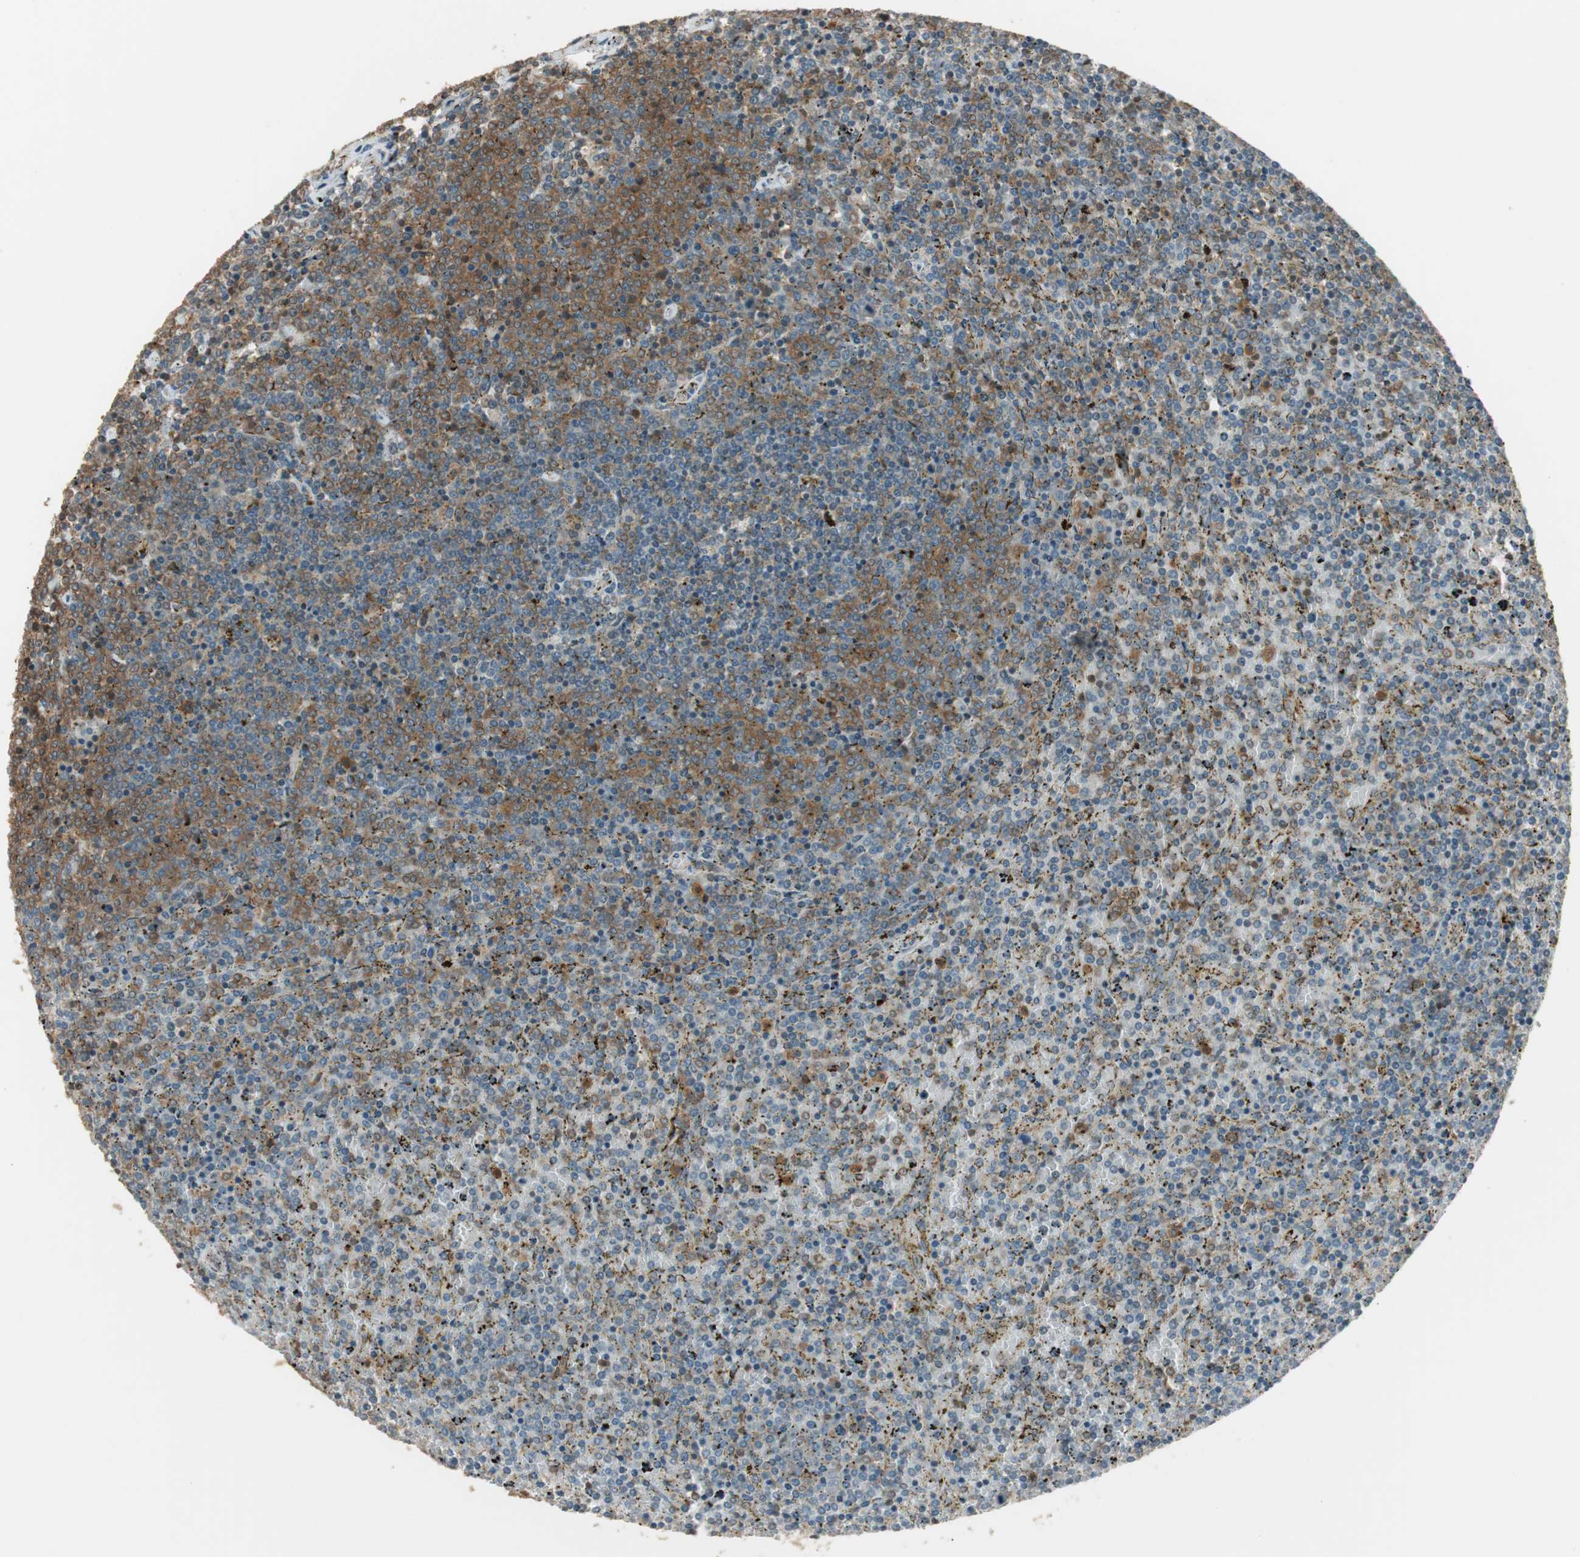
{"staining": {"intensity": "moderate", "quantity": "<25%", "location": "cytoplasmic/membranous"}, "tissue": "lymphoma", "cell_type": "Tumor cells", "image_type": "cancer", "snomed": [{"axis": "morphology", "description": "Malignant lymphoma, non-Hodgkin's type, Low grade"}, {"axis": "topography", "description": "Spleen"}], "caption": "Moderate cytoplasmic/membranous protein expression is identified in about <25% of tumor cells in low-grade malignant lymphoma, non-Hodgkin's type. Nuclei are stained in blue.", "gene": "PFDN5", "patient": {"sex": "female", "age": 77}}